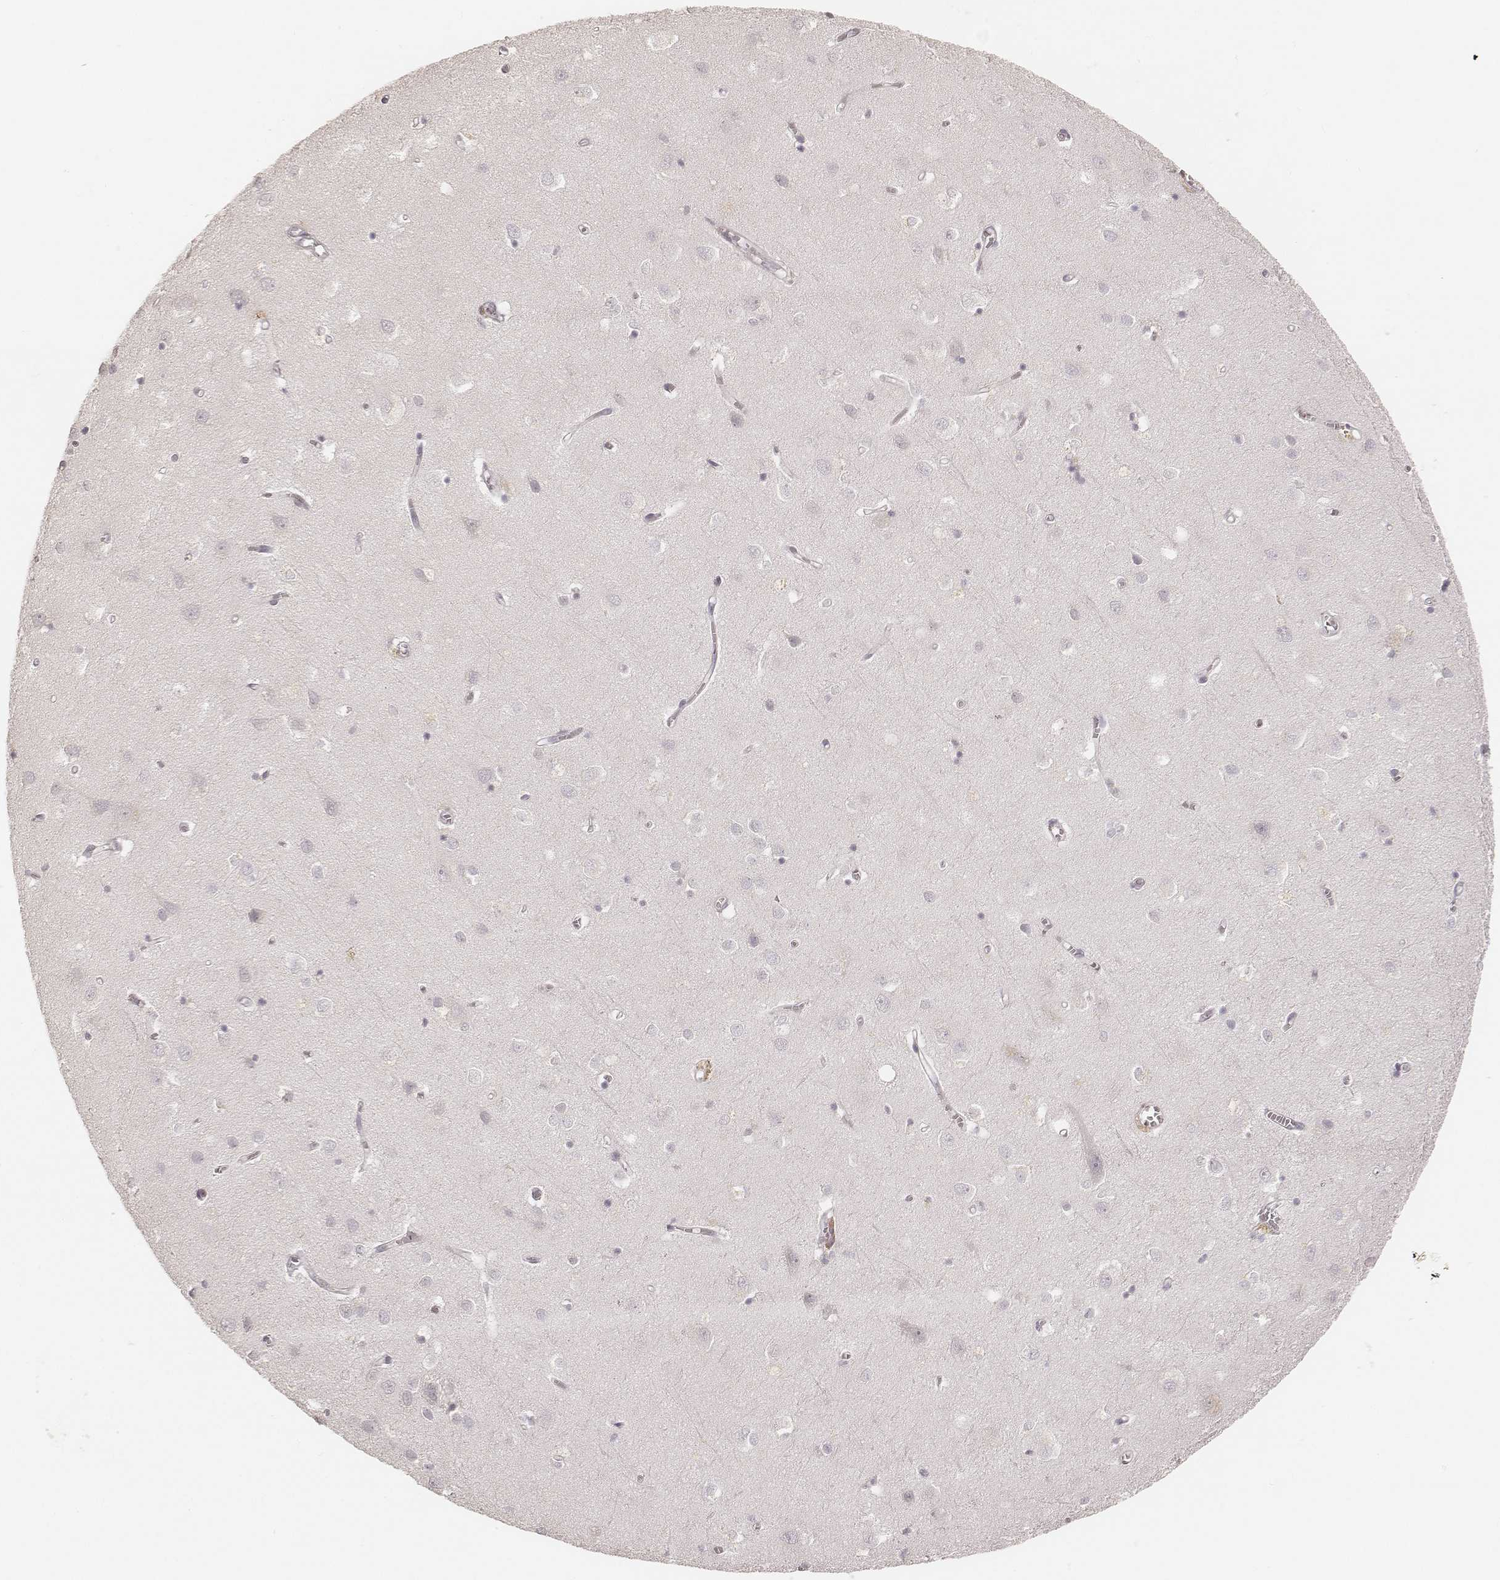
{"staining": {"intensity": "weak", "quantity": "<25%", "location": "cytoplasmic/membranous"}, "tissue": "cerebral cortex", "cell_type": "Endothelial cells", "image_type": "normal", "snomed": [{"axis": "morphology", "description": "Normal tissue, NOS"}, {"axis": "topography", "description": "Cerebral cortex"}], "caption": "An immunohistochemistry image of normal cerebral cortex is shown. There is no staining in endothelial cells of cerebral cortex. Brightfield microscopy of immunohistochemistry (IHC) stained with DAB (3,3'-diaminobenzidine) (brown) and hematoxylin (blue), captured at high magnification.", "gene": "GORASP2", "patient": {"sex": "male", "age": 70}}